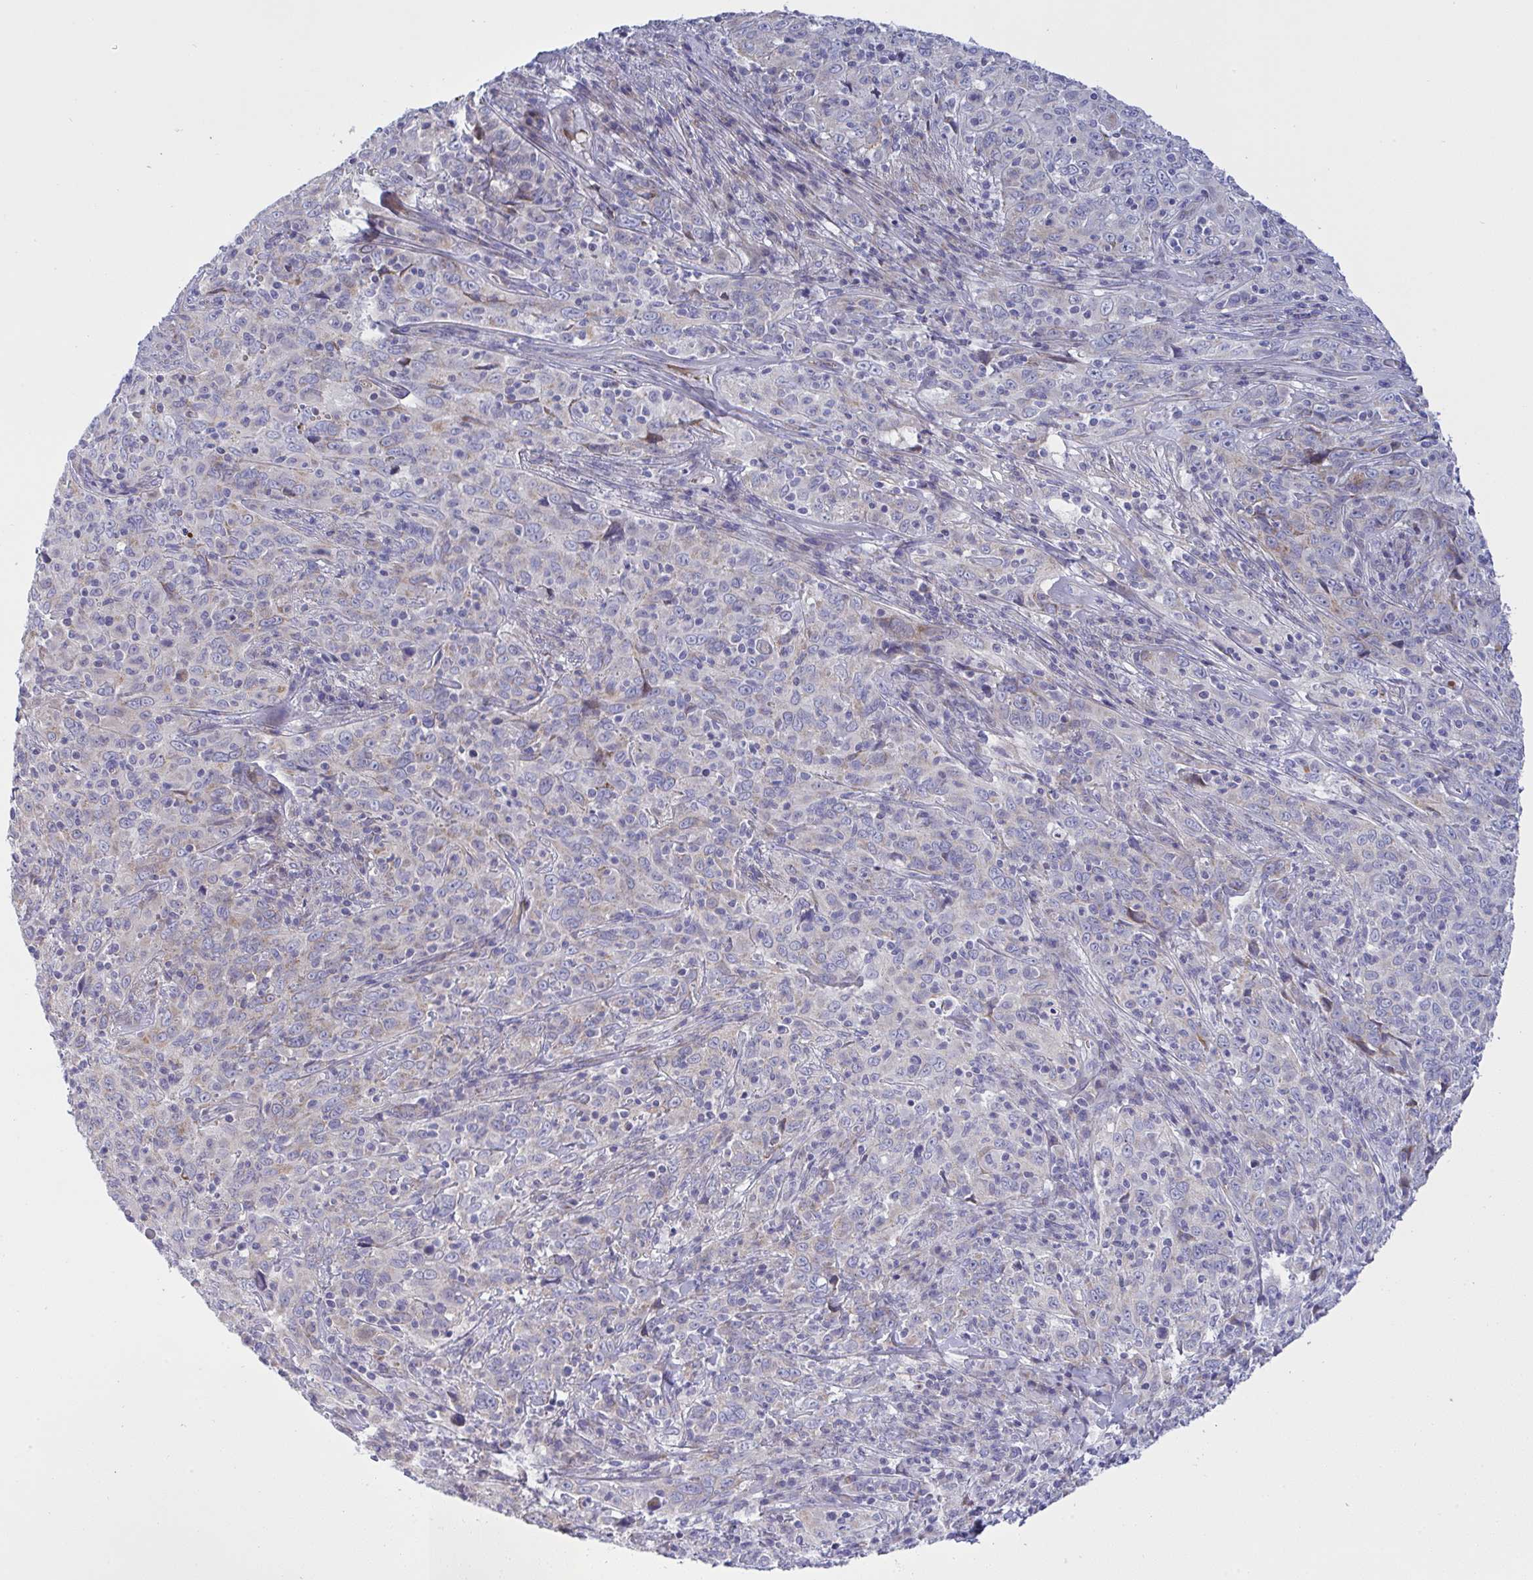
{"staining": {"intensity": "weak", "quantity": "<25%", "location": "cytoplasmic/membranous"}, "tissue": "cervical cancer", "cell_type": "Tumor cells", "image_type": "cancer", "snomed": [{"axis": "morphology", "description": "Squamous cell carcinoma, NOS"}, {"axis": "topography", "description": "Cervix"}], "caption": "Cervical squamous cell carcinoma was stained to show a protein in brown. There is no significant positivity in tumor cells.", "gene": "NTN1", "patient": {"sex": "female", "age": 46}}